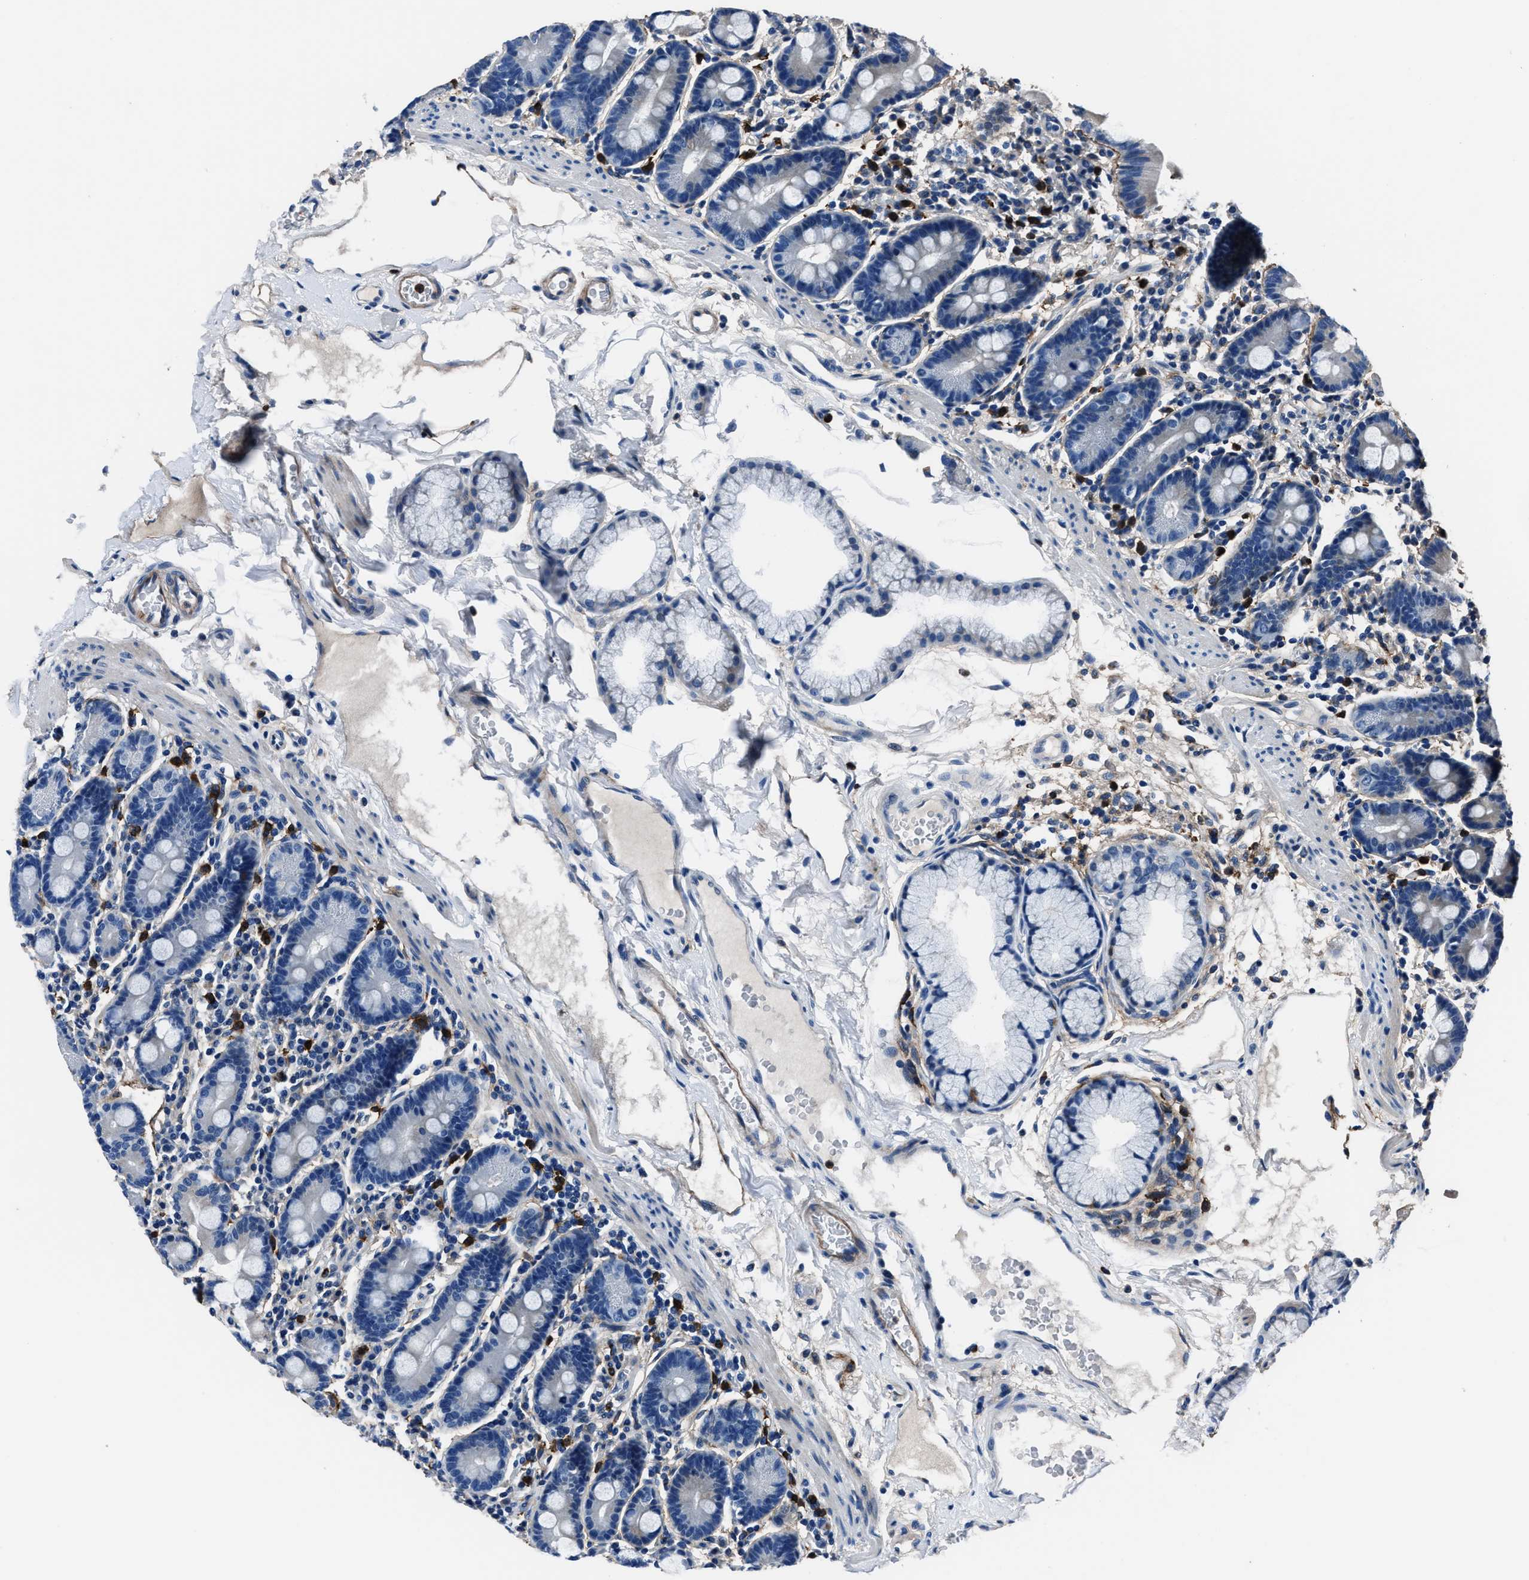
{"staining": {"intensity": "negative", "quantity": "none", "location": "none"}, "tissue": "duodenum", "cell_type": "Glandular cells", "image_type": "normal", "snomed": [{"axis": "morphology", "description": "Normal tissue, NOS"}, {"axis": "topography", "description": "Duodenum"}], "caption": "Protein analysis of normal duodenum reveals no significant staining in glandular cells.", "gene": "FGL2", "patient": {"sex": "male", "age": 50}}